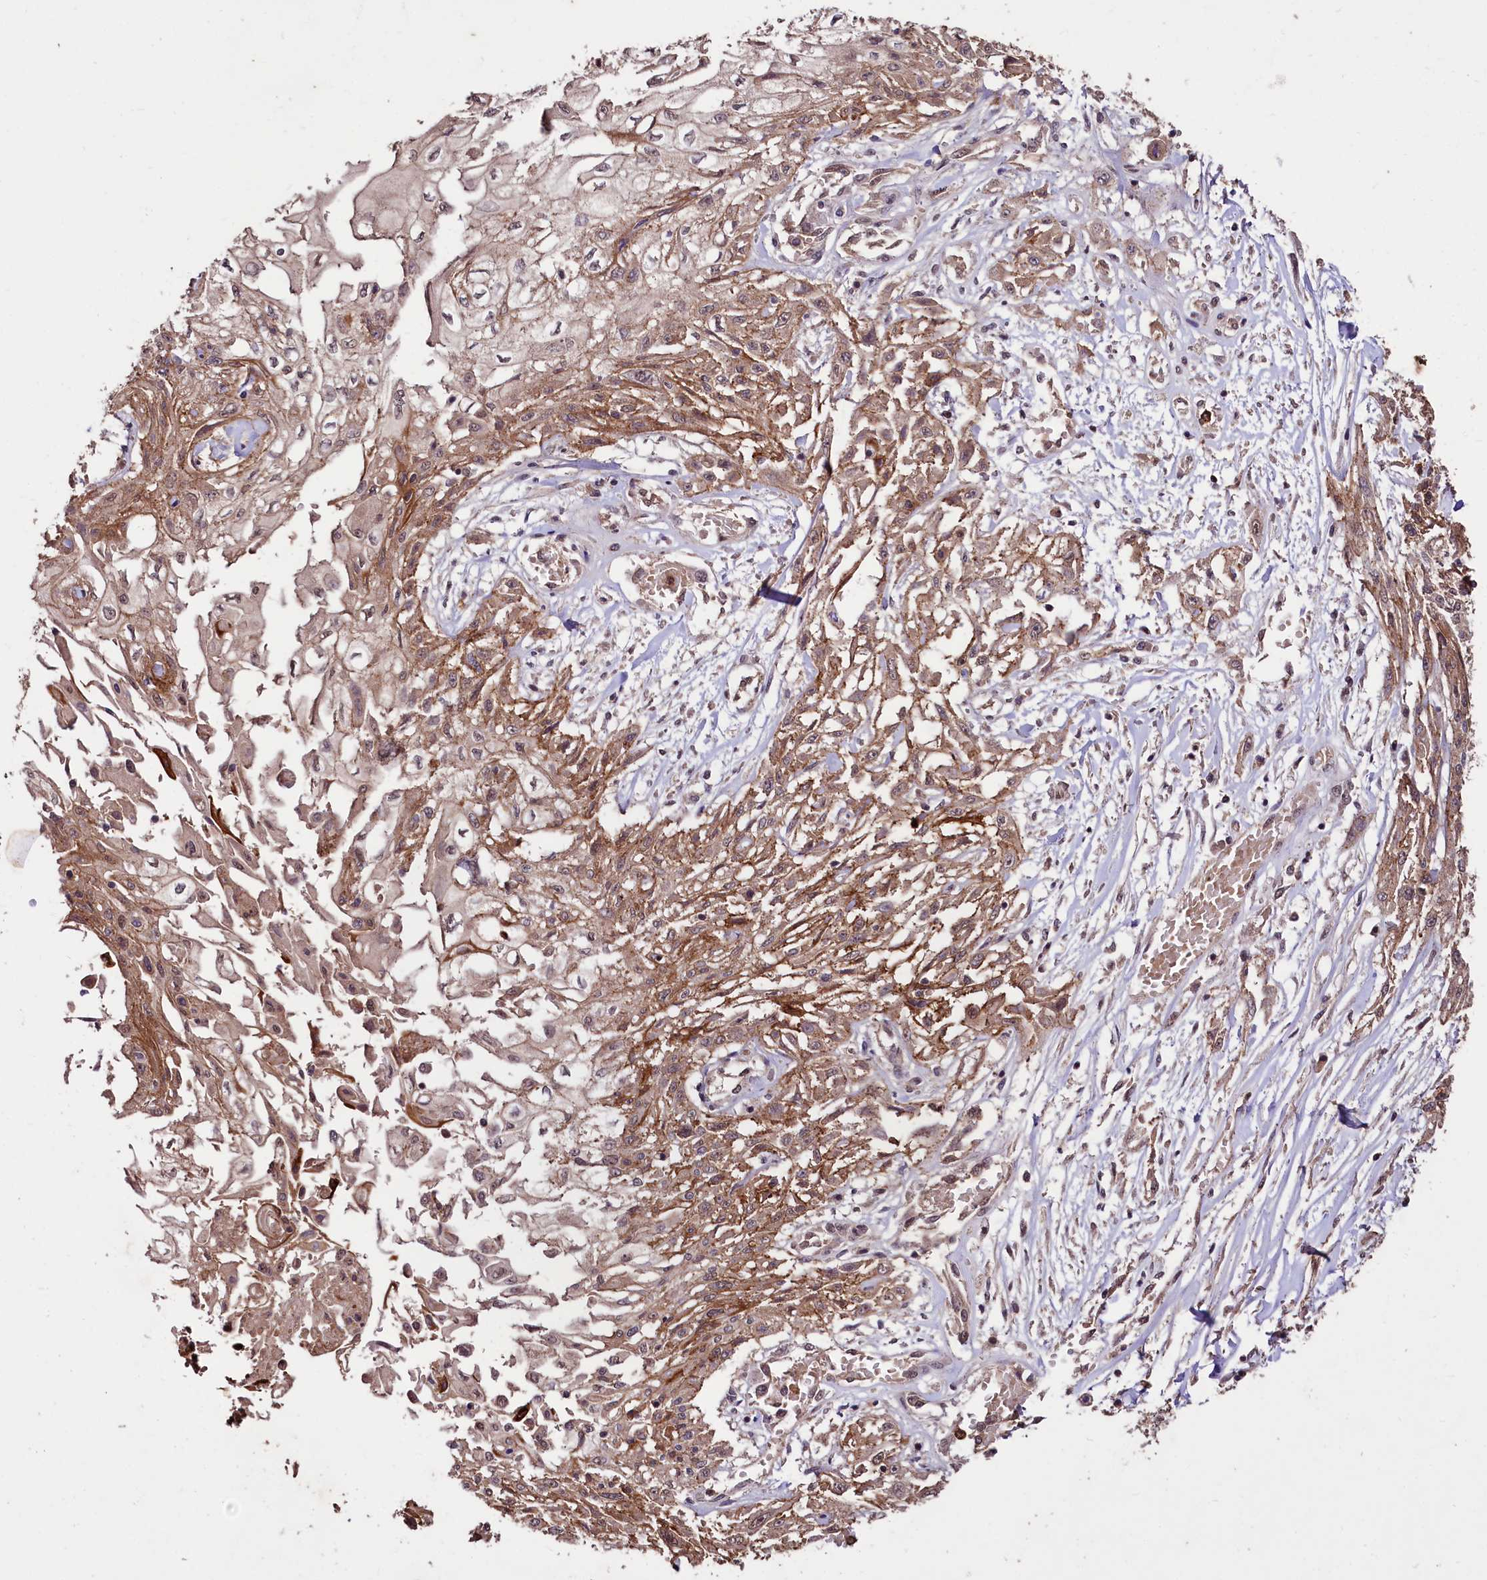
{"staining": {"intensity": "moderate", "quantity": ">75%", "location": "cytoplasmic/membranous"}, "tissue": "skin cancer", "cell_type": "Tumor cells", "image_type": "cancer", "snomed": [{"axis": "morphology", "description": "Squamous cell carcinoma, NOS"}, {"axis": "morphology", "description": "Squamous cell carcinoma, metastatic, NOS"}, {"axis": "topography", "description": "Skin"}, {"axis": "topography", "description": "Lymph node"}], "caption": "Immunohistochemical staining of human squamous cell carcinoma (skin) reveals medium levels of moderate cytoplasmic/membranous positivity in approximately >75% of tumor cells.", "gene": "KLRB1", "patient": {"sex": "male", "age": 75}}